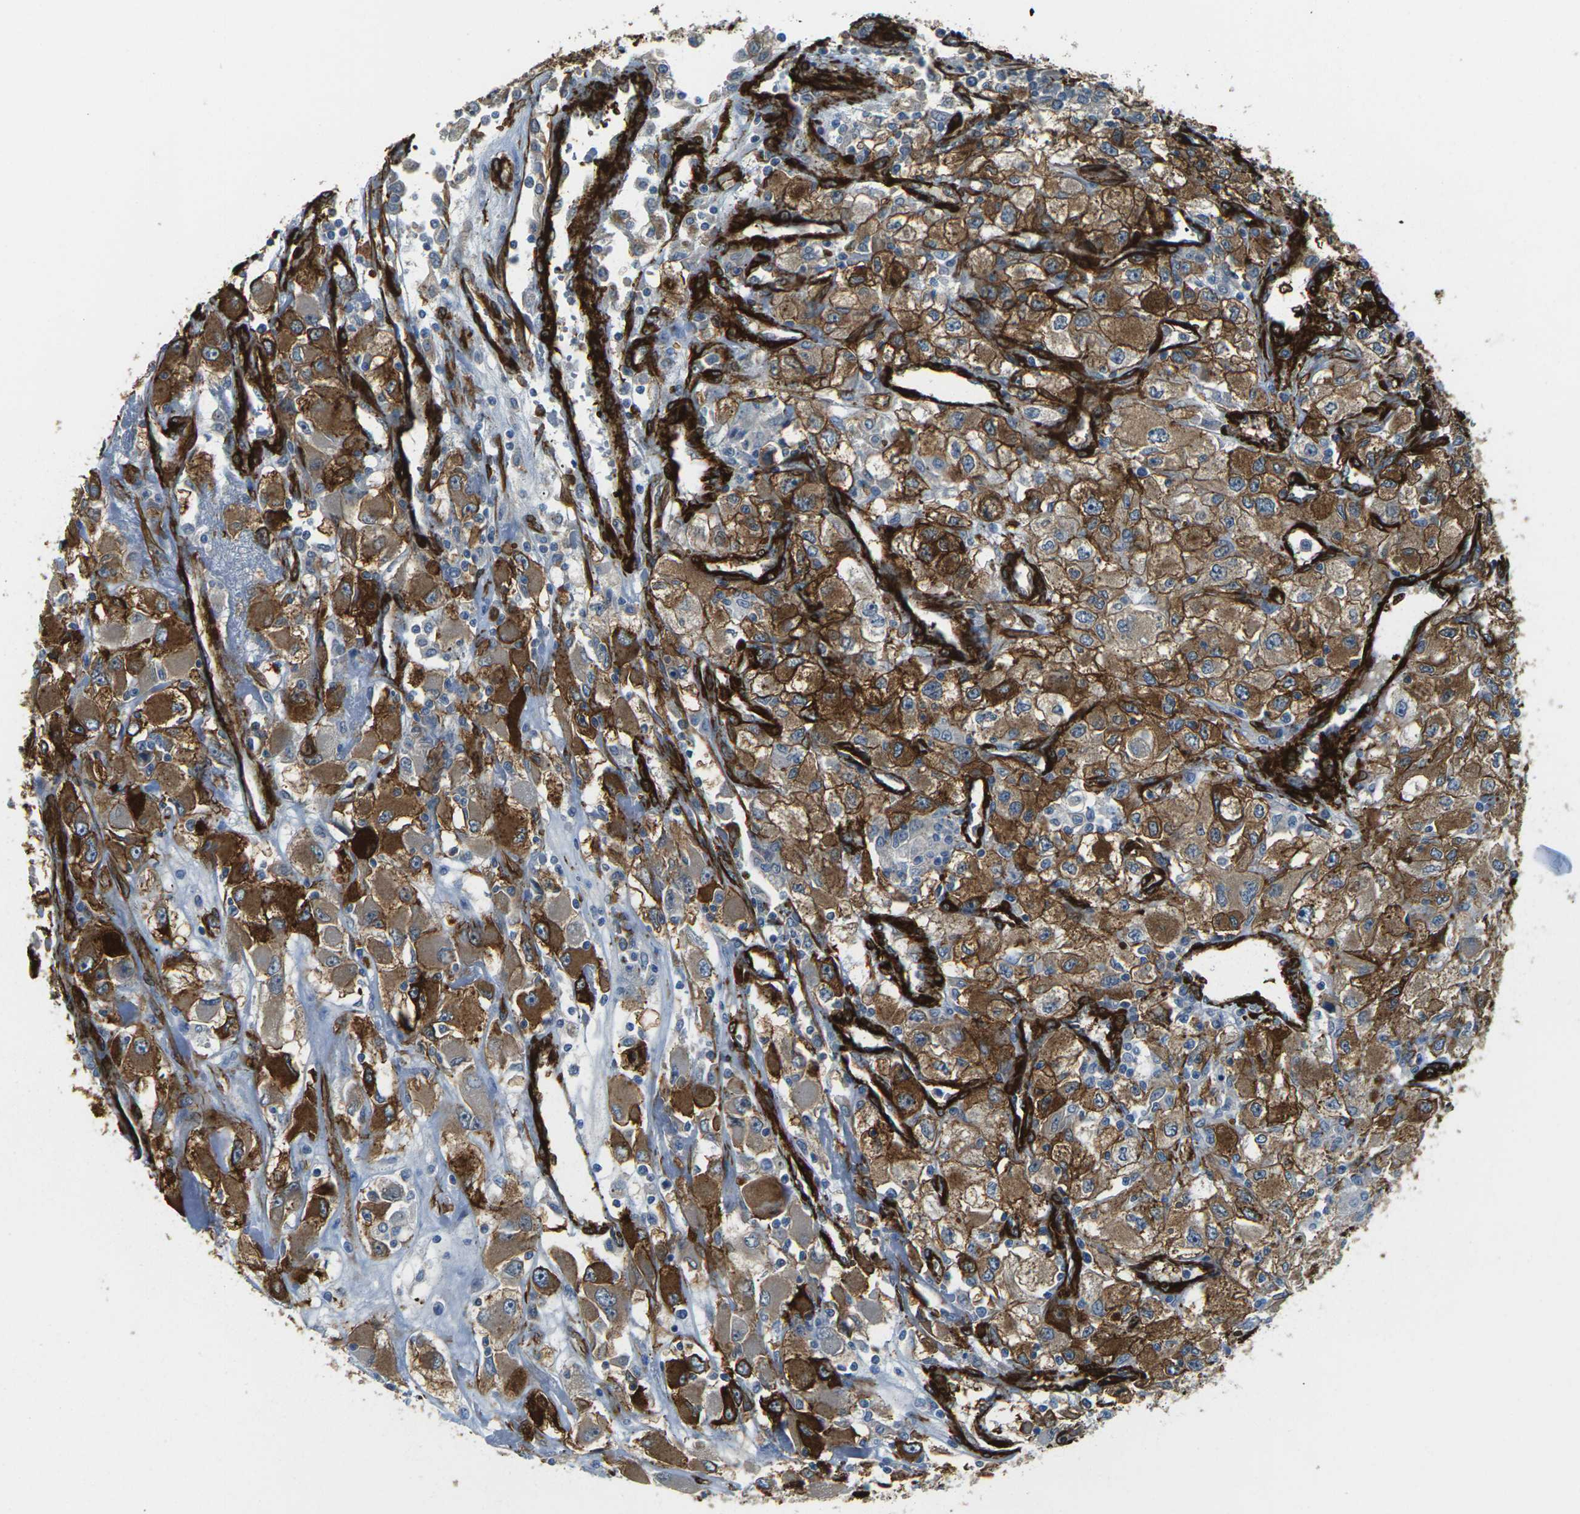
{"staining": {"intensity": "strong", "quantity": ">75%", "location": "cytoplasmic/membranous"}, "tissue": "renal cancer", "cell_type": "Tumor cells", "image_type": "cancer", "snomed": [{"axis": "morphology", "description": "Adenocarcinoma, NOS"}, {"axis": "topography", "description": "Kidney"}], "caption": "Brown immunohistochemical staining in renal cancer (adenocarcinoma) displays strong cytoplasmic/membranous staining in about >75% of tumor cells.", "gene": "GRAMD1C", "patient": {"sex": "female", "age": 52}}